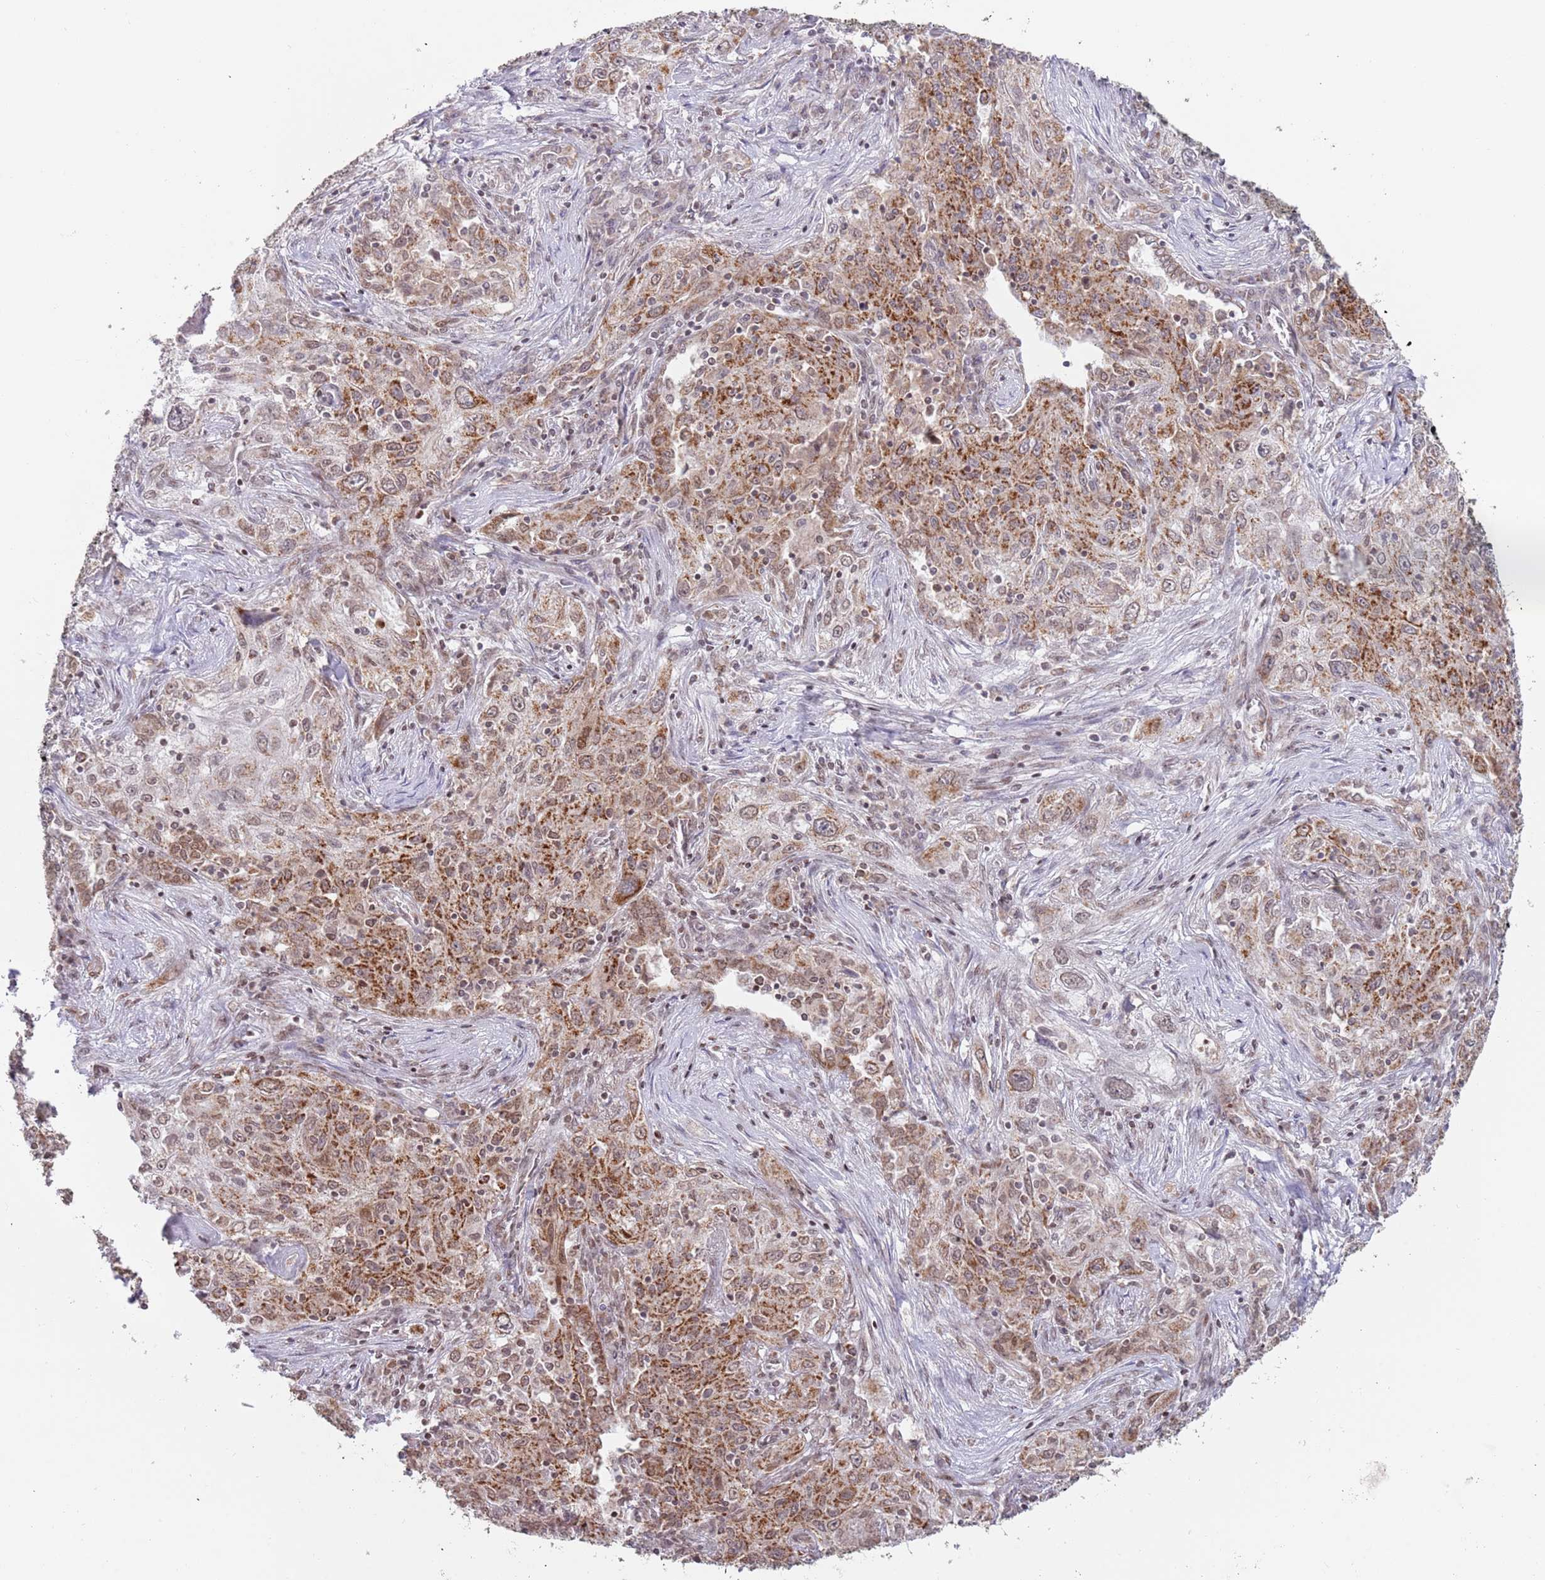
{"staining": {"intensity": "strong", "quantity": ">75%", "location": "cytoplasmic/membranous"}, "tissue": "lung cancer", "cell_type": "Tumor cells", "image_type": "cancer", "snomed": [{"axis": "morphology", "description": "Squamous cell carcinoma, NOS"}, {"axis": "topography", "description": "Lung"}], "caption": "This is an image of immunohistochemistry (IHC) staining of squamous cell carcinoma (lung), which shows strong expression in the cytoplasmic/membranous of tumor cells.", "gene": "TIMM13", "patient": {"sex": "female", "age": 69}}